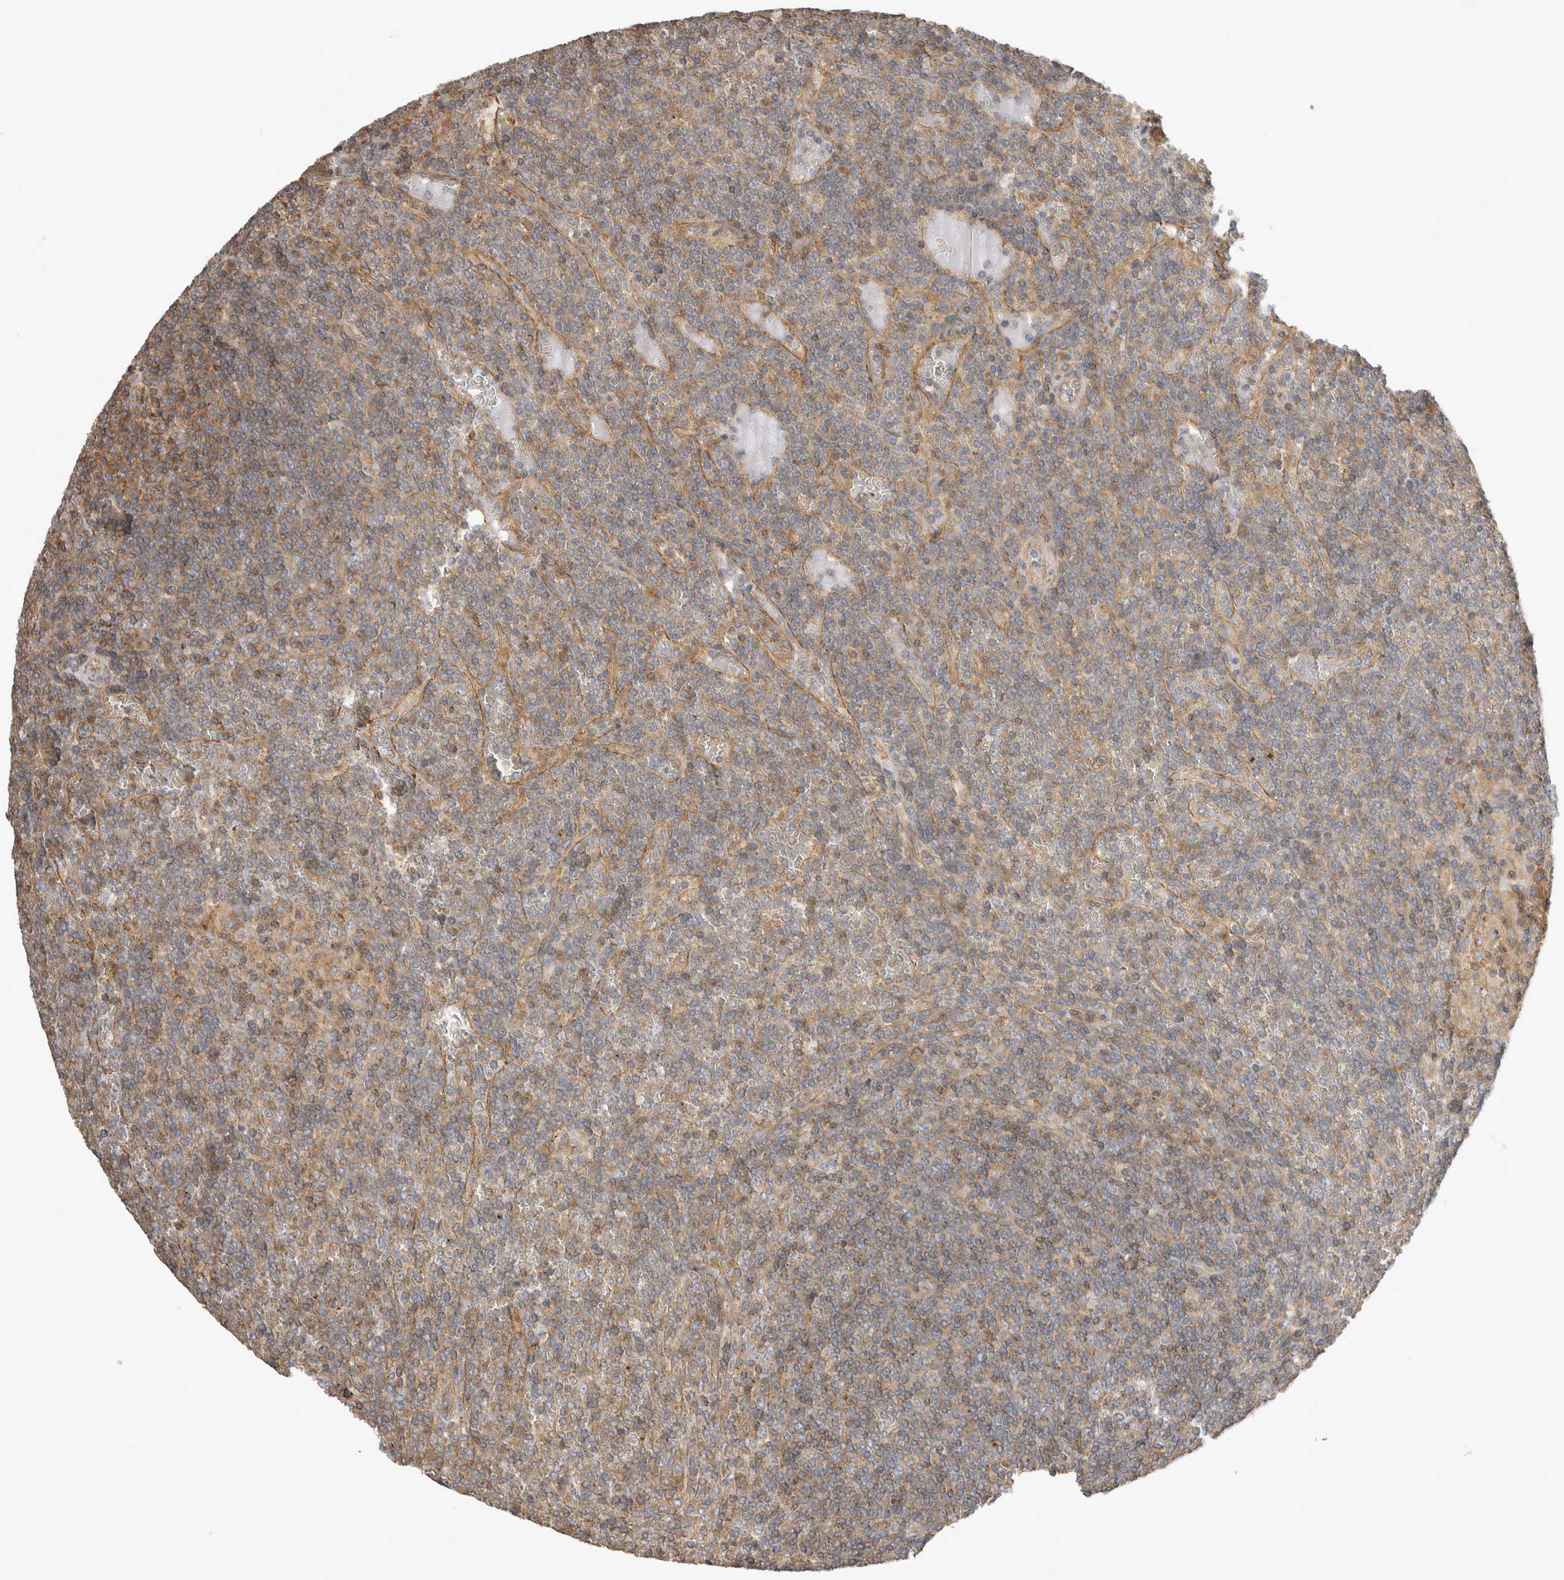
{"staining": {"intensity": "negative", "quantity": "none", "location": "none"}, "tissue": "lymphoma", "cell_type": "Tumor cells", "image_type": "cancer", "snomed": [{"axis": "morphology", "description": "Malignant lymphoma, non-Hodgkin's type, Low grade"}, {"axis": "topography", "description": "Spleen"}], "caption": "A photomicrograph of human lymphoma is negative for staining in tumor cells.", "gene": "CHMP6", "patient": {"sex": "female", "age": 19}}